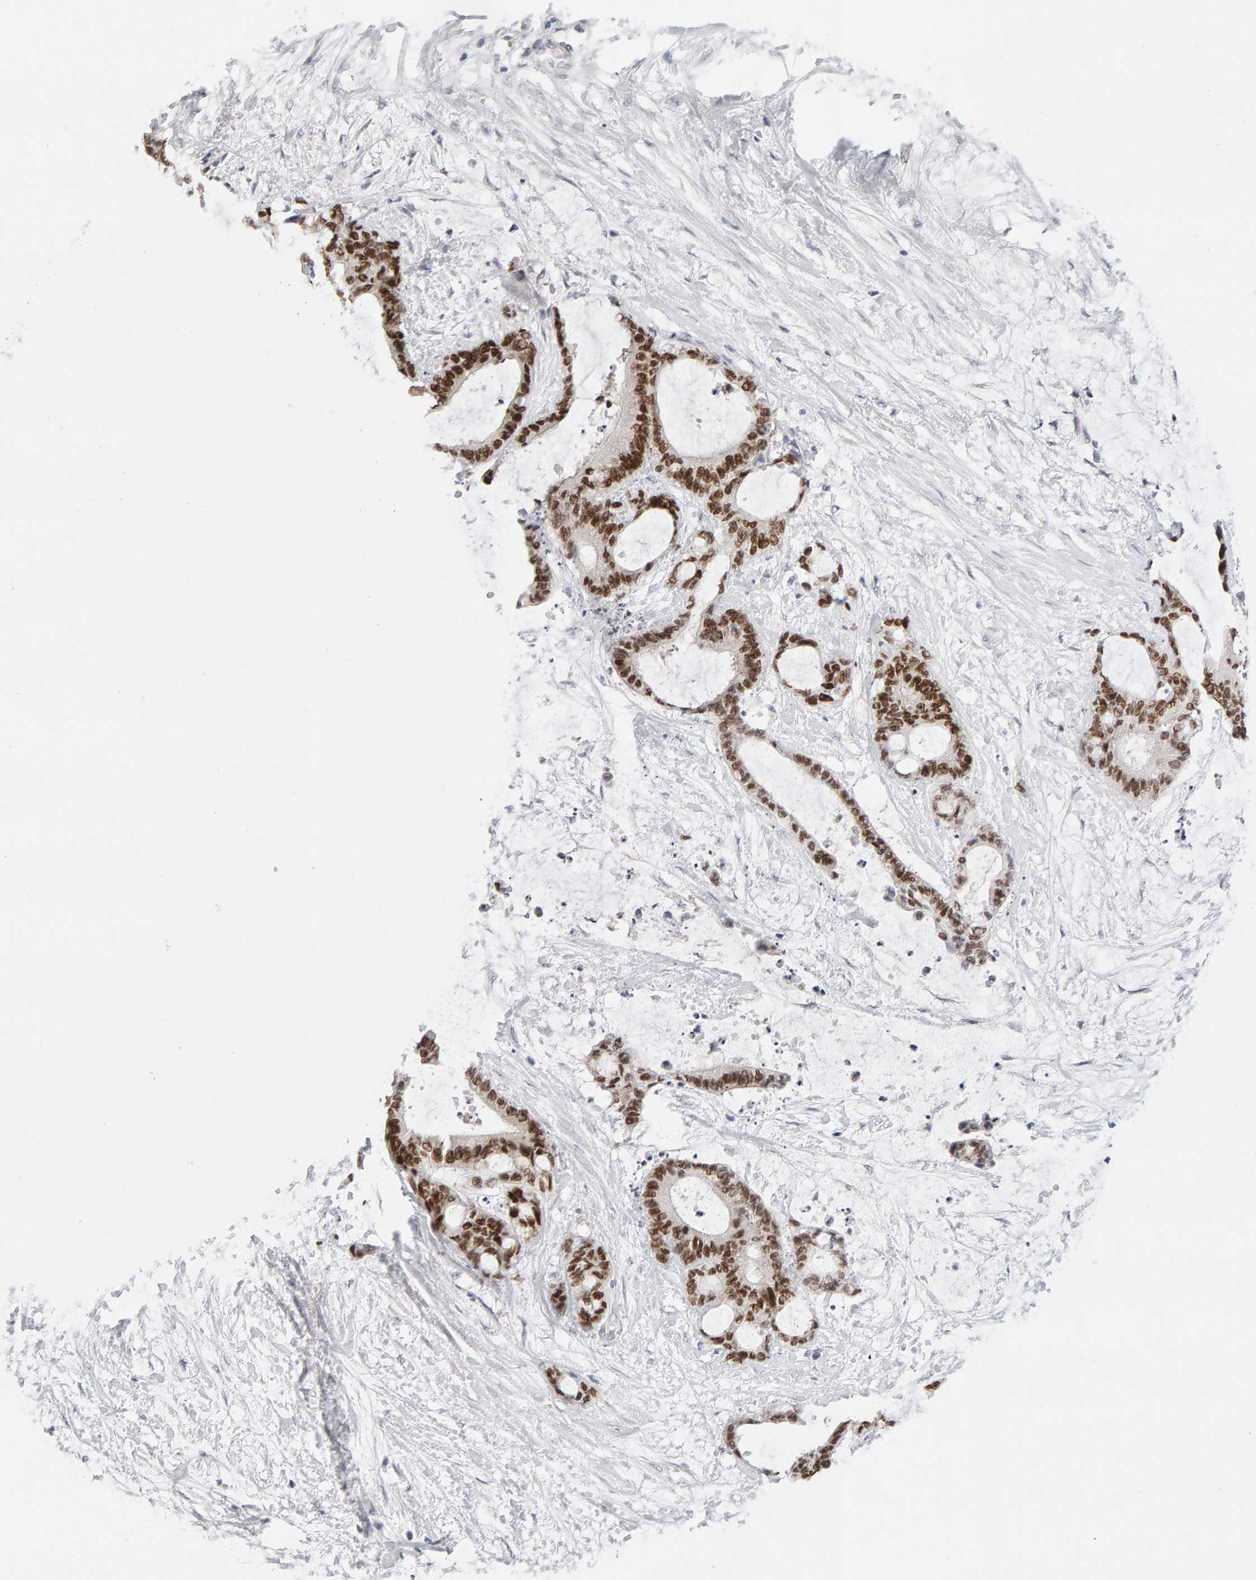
{"staining": {"intensity": "strong", "quantity": ">75%", "location": "nuclear"}, "tissue": "liver cancer", "cell_type": "Tumor cells", "image_type": "cancer", "snomed": [{"axis": "morphology", "description": "Cholangiocarcinoma"}, {"axis": "topography", "description": "Liver"}], "caption": "An image showing strong nuclear expression in approximately >75% of tumor cells in liver cancer, as visualized by brown immunohistochemical staining.", "gene": "HNF4A", "patient": {"sex": "female", "age": 73}}